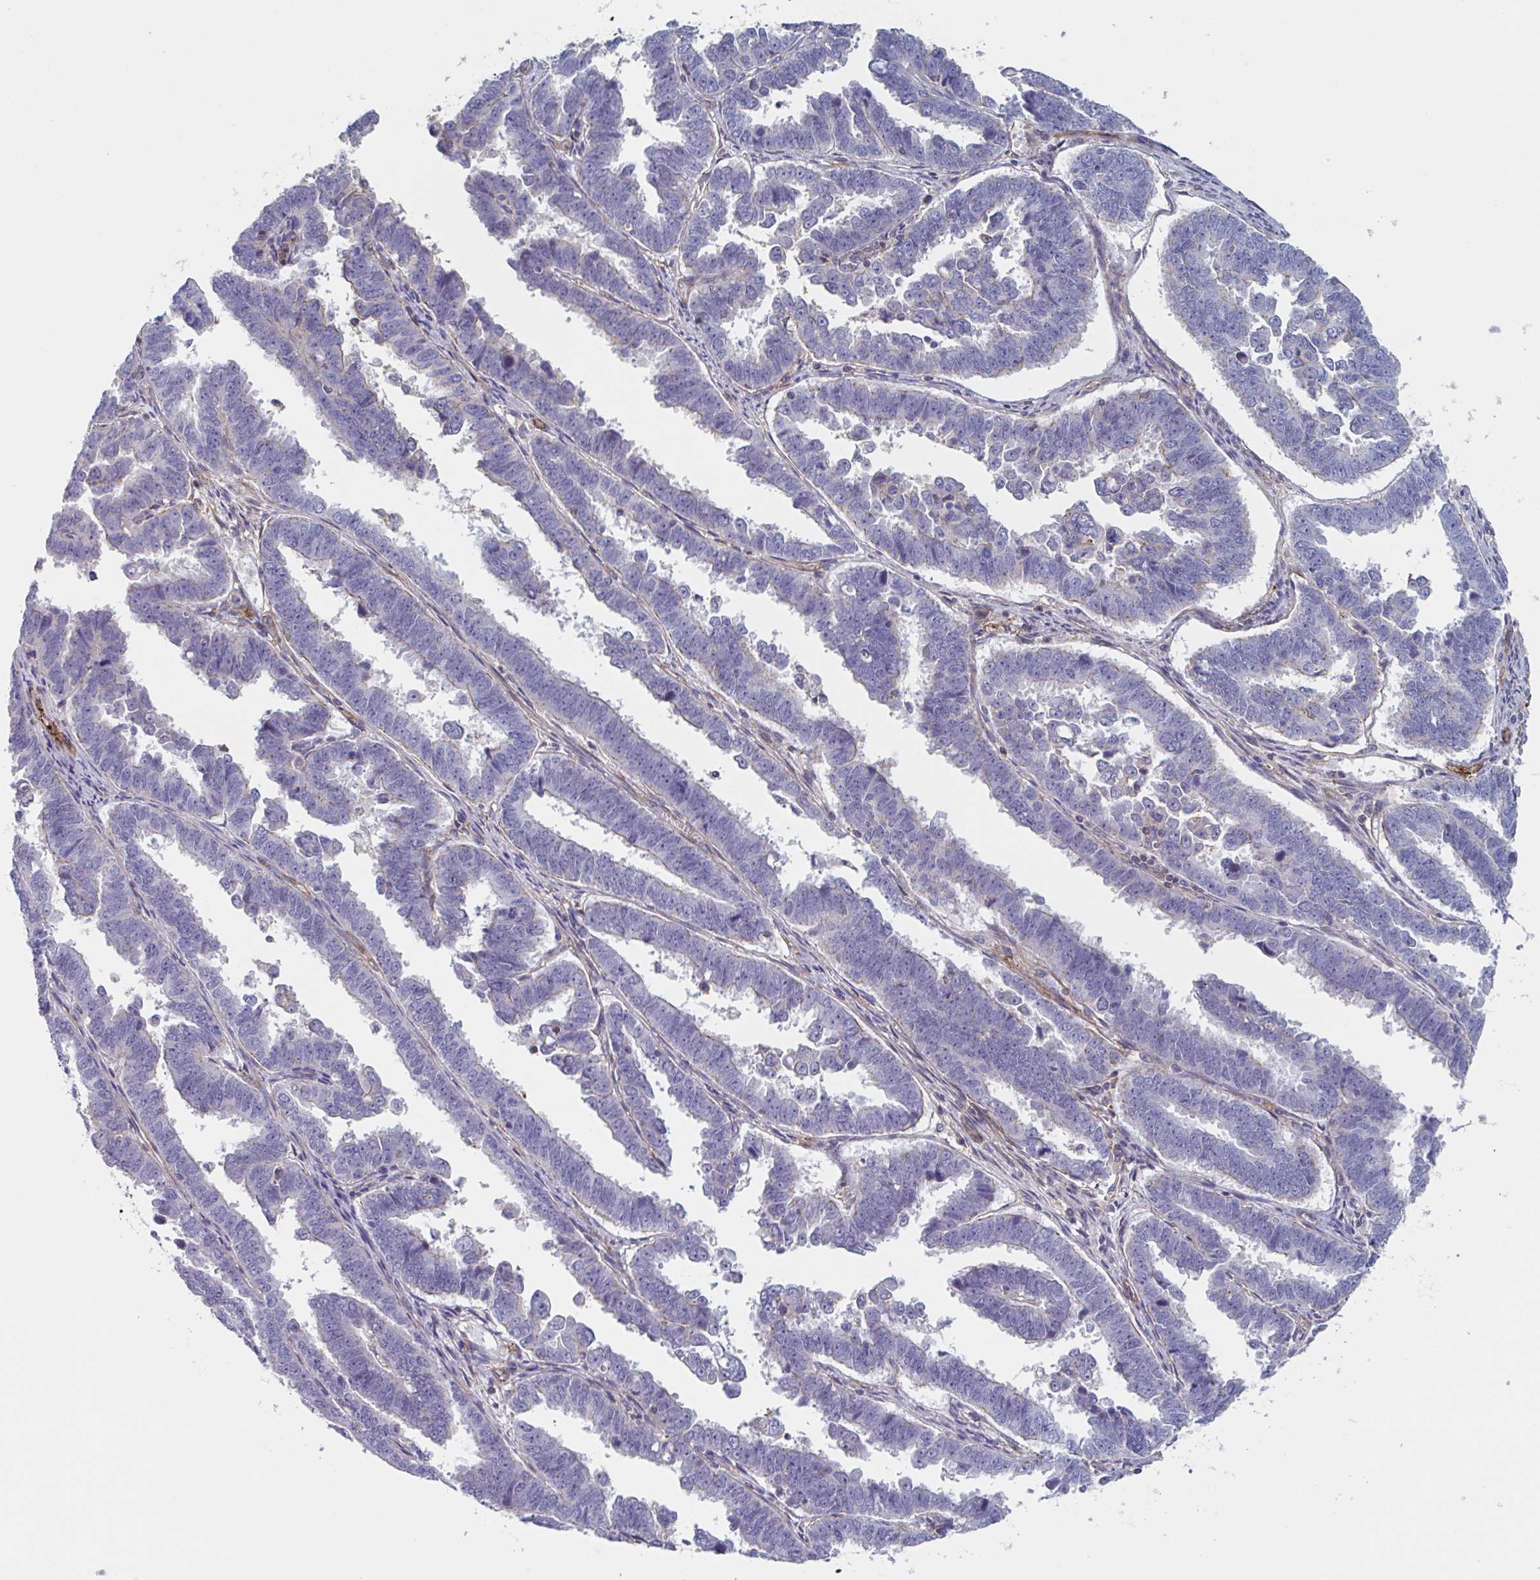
{"staining": {"intensity": "negative", "quantity": "none", "location": "none"}, "tissue": "endometrial cancer", "cell_type": "Tumor cells", "image_type": "cancer", "snomed": [{"axis": "morphology", "description": "Adenocarcinoma, NOS"}, {"axis": "topography", "description": "Endometrium"}], "caption": "Histopathology image shows no significant protein expression in tumor cells of endometrial cancer.", "gene": "SHISA7", "patient": {"sex": "female", "age": 75}}